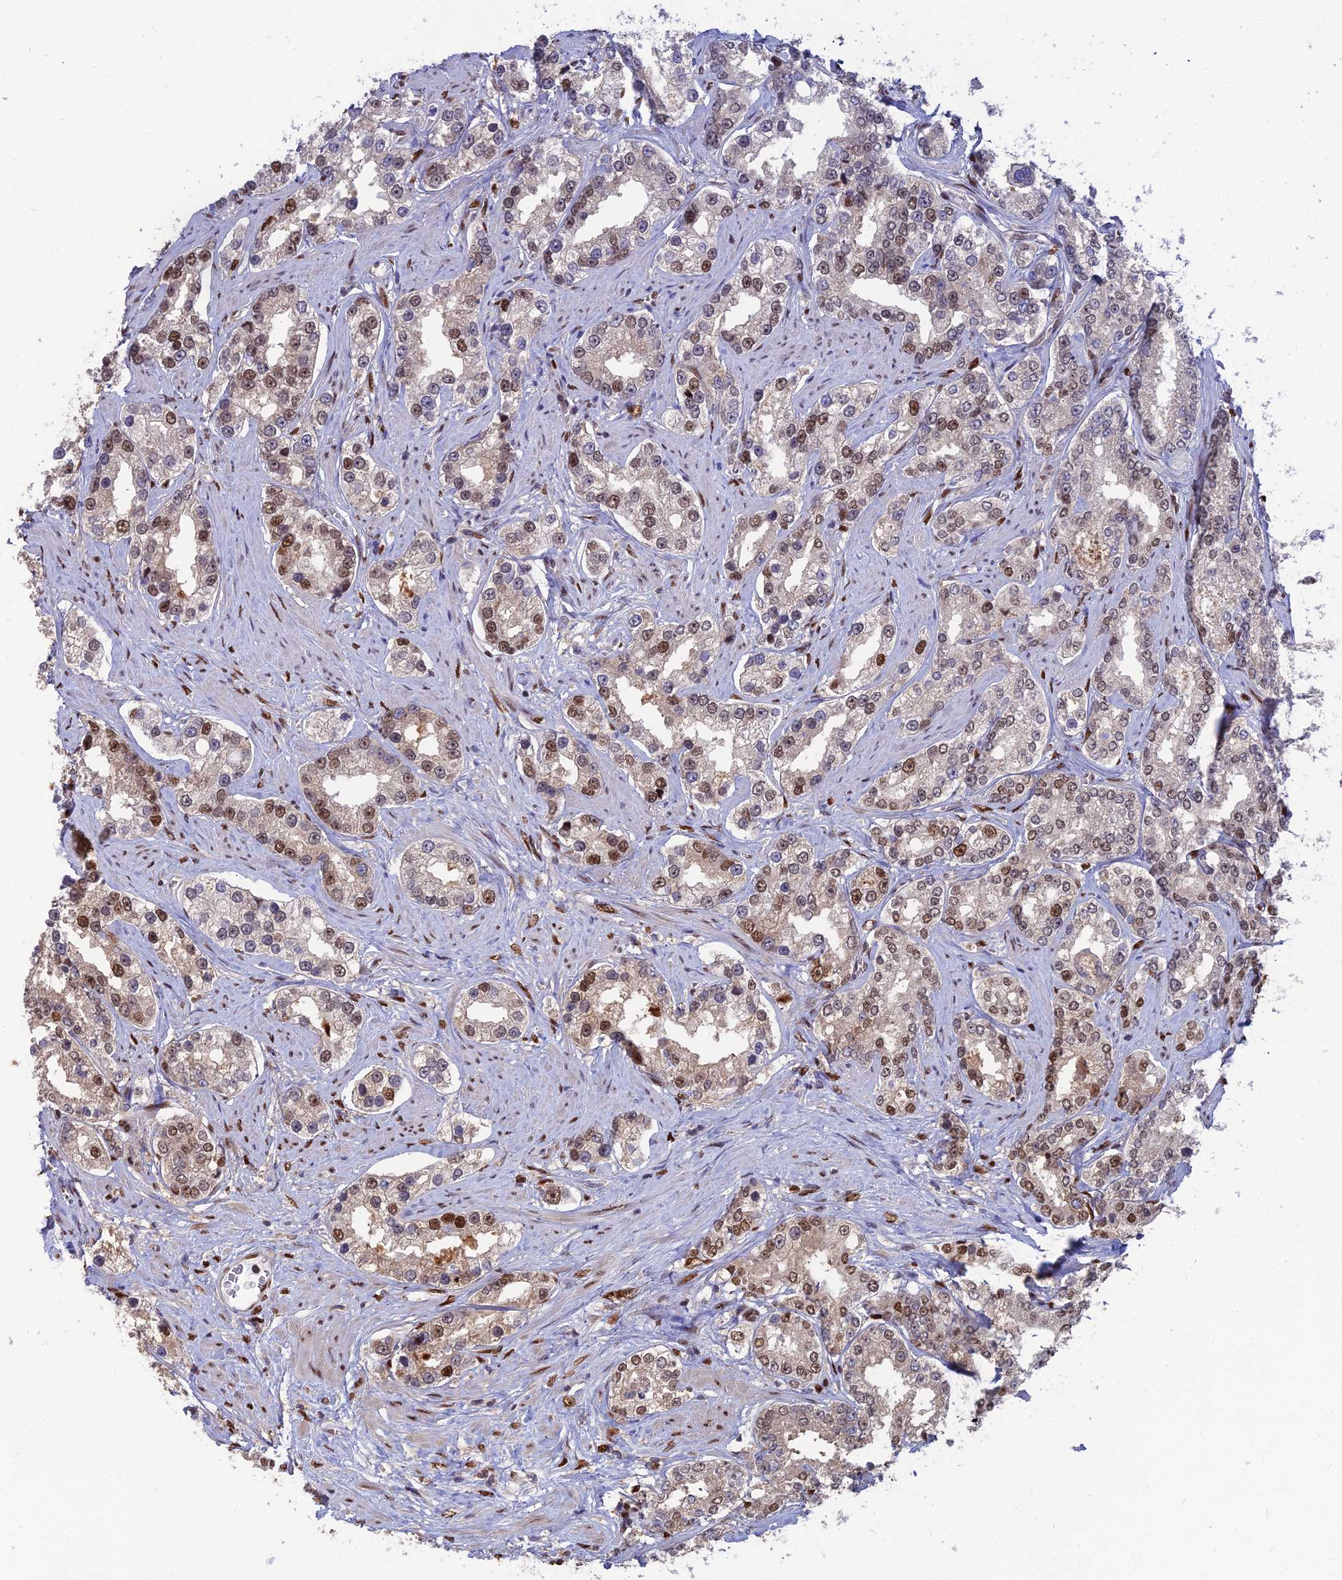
{"staining": {"intensity": "moderate", "quantity": ">75%", "location": "nuclear"}, "tissue": "prostate cancer", "cell_type": "Tumor cells", "image_type": "cancer", "snomed": [{"axis": "morphology", "description": "Normal tissue, NOS"}, {"axis": "morphology", "description": "Adenocarcinoma, High grade"}, {"axis": "topography", "description": "Prostate"}], "caption": "The micrograph exhibits staining of prostate cancer, revealing moderate nuclear protein staining (brown color) within tumor cells.", "gene": "DNPEP", "patient": {"sex": "male", "age": 83}}